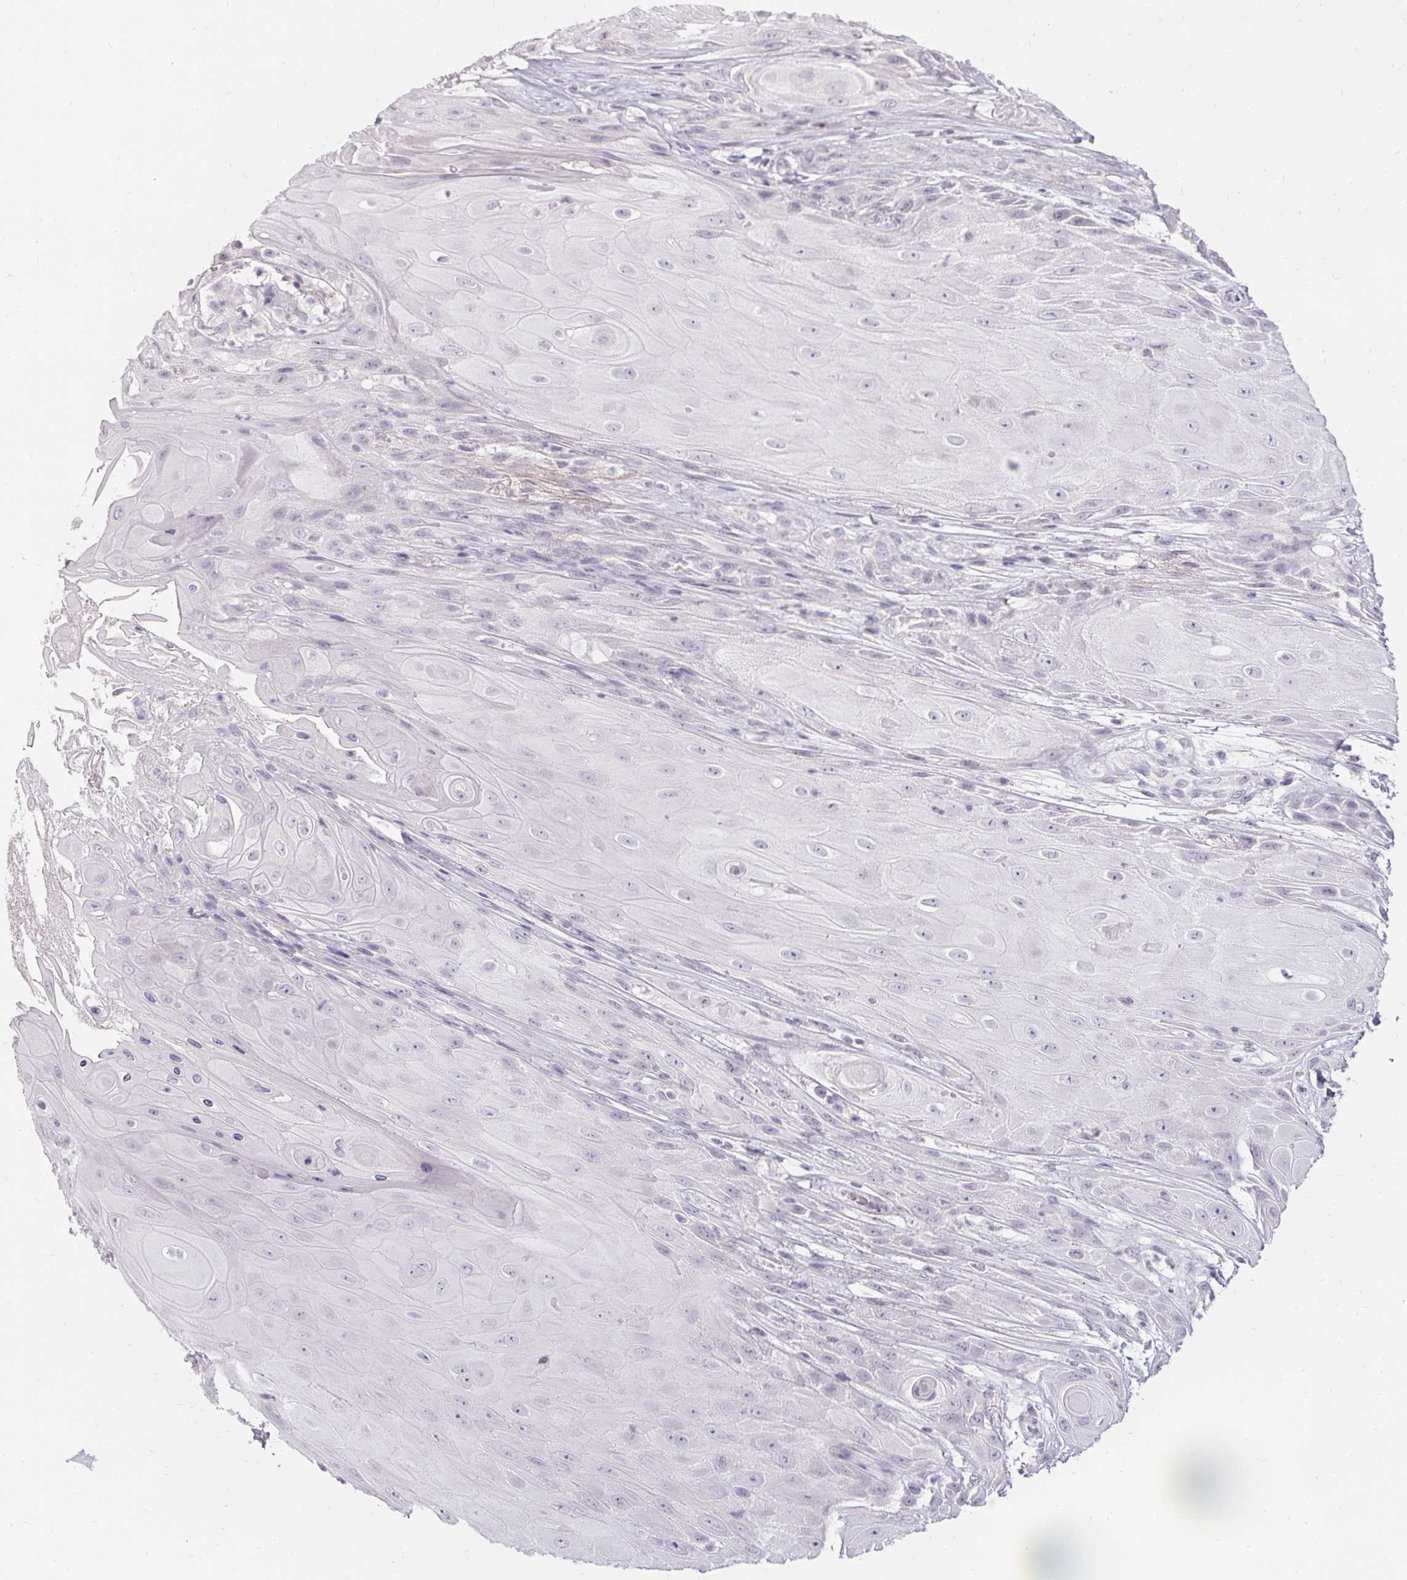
{"staining": {"intensity": "negative", "quantity": "none", "location": "none"}, "tissue": "skin cancer", "cell_type": "Tumor cells", "image_type": "cancer", "snomed": [{"axis": "morphology", "description": "Squamous cell carcinoma, NOS"}, {"axis": "topography", "description": "Skin"}], "caption": "Skin cancer was stained to show a protein in brown. There is no significant staining in tumor cells.", "gene": "PMEL", "patient": {"sex": "male", "age": 62}}